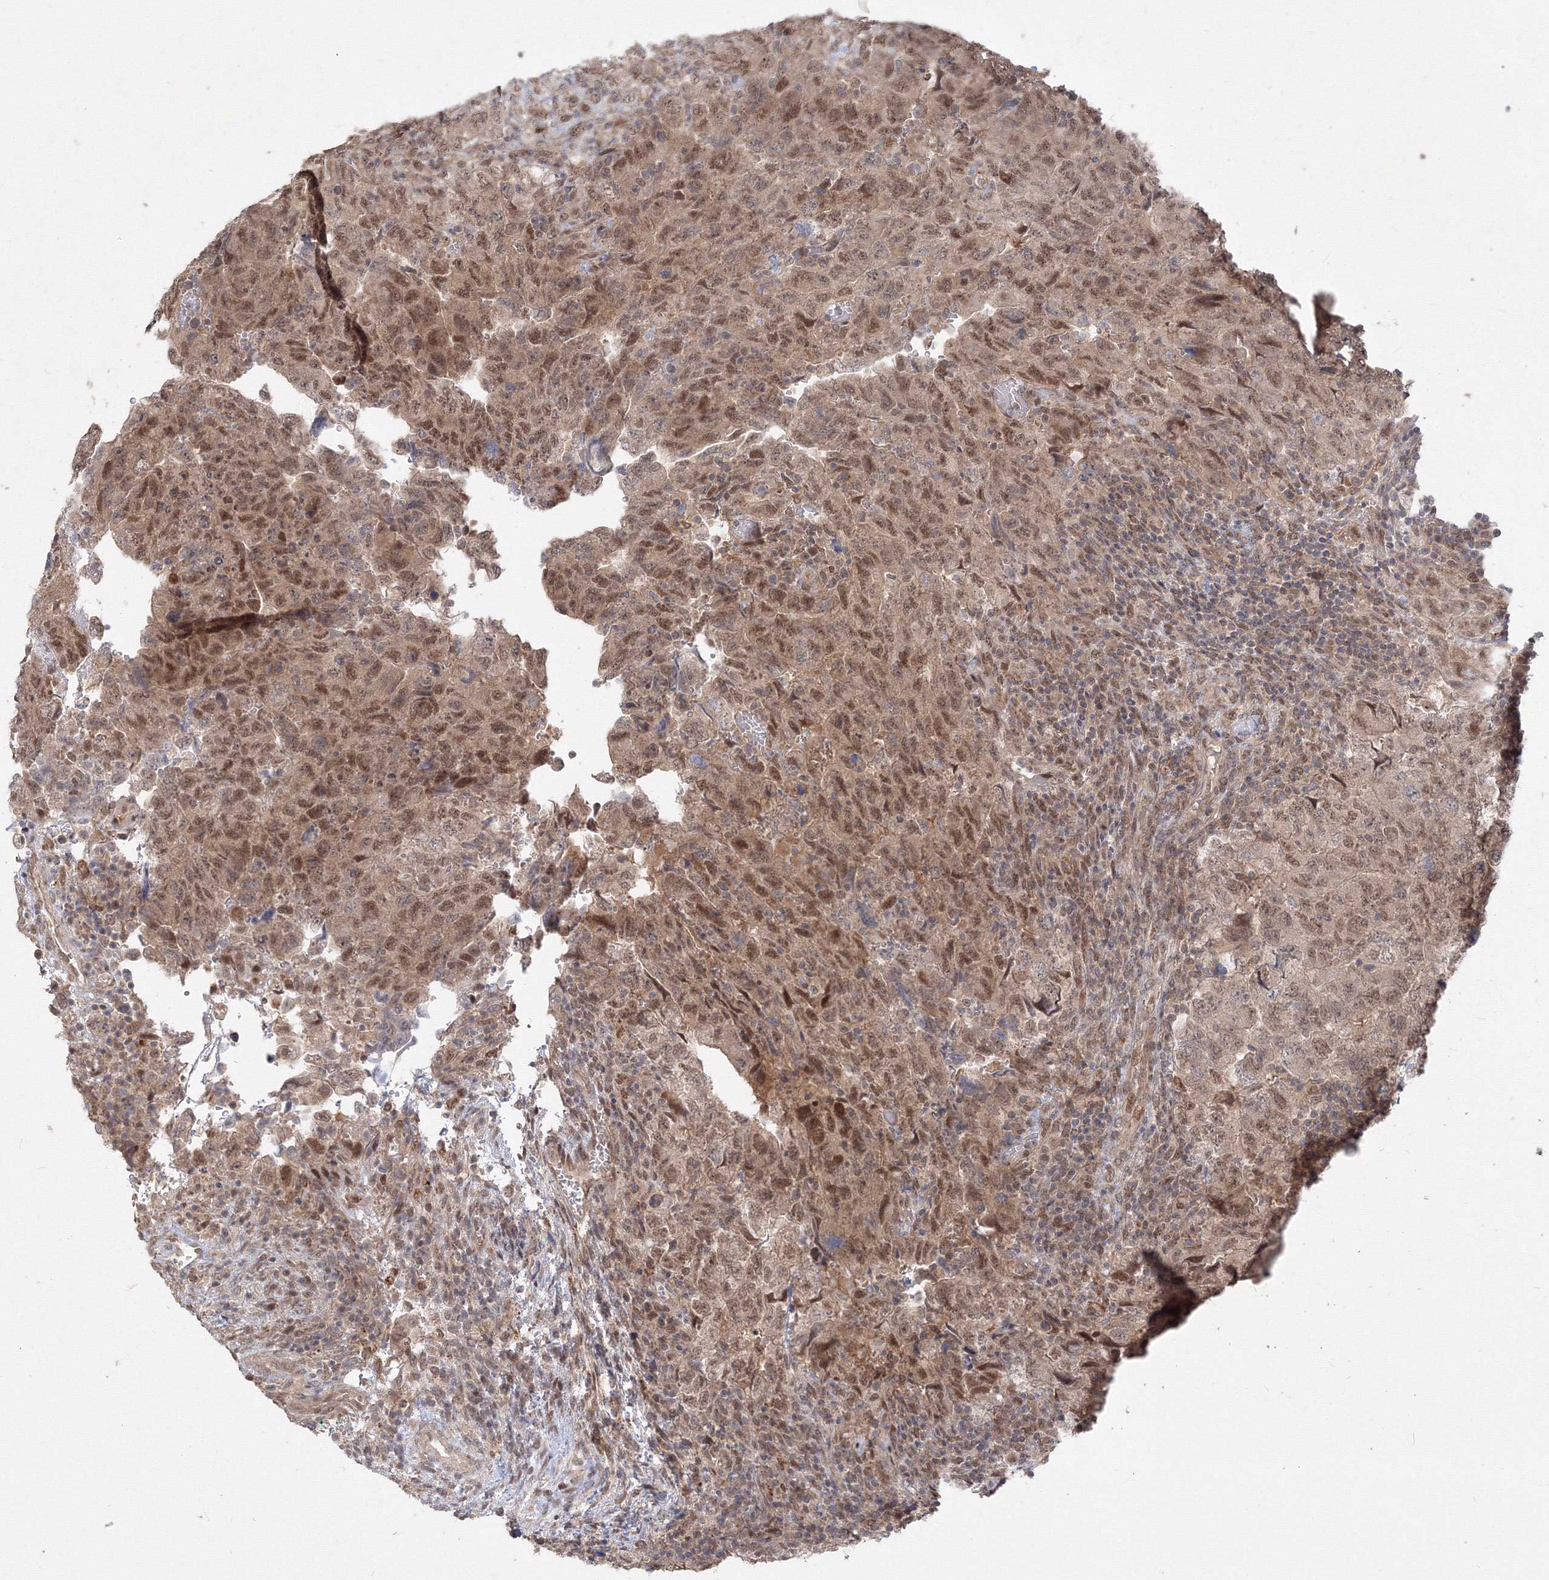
{"staining": {"intensity": "moderate", "quantity": ">75%", "location": "nuclear"}, "tissue": "testis cancer", "cell_type": "Tumor cells", "image_type": "cancer", "snomed": [{"axis": "morphology", "description": "Carcinoma, Embryonal, NOS"}, {"axis": "topography", "description": "Testis"}], "caption": "Brown immunohistochemical staining in human testis cancer exhibits moderate nuclear staining in about >75% of tumor cells.", "gene": "COPS4", "patient": {"sex": "male", "age": 36}}